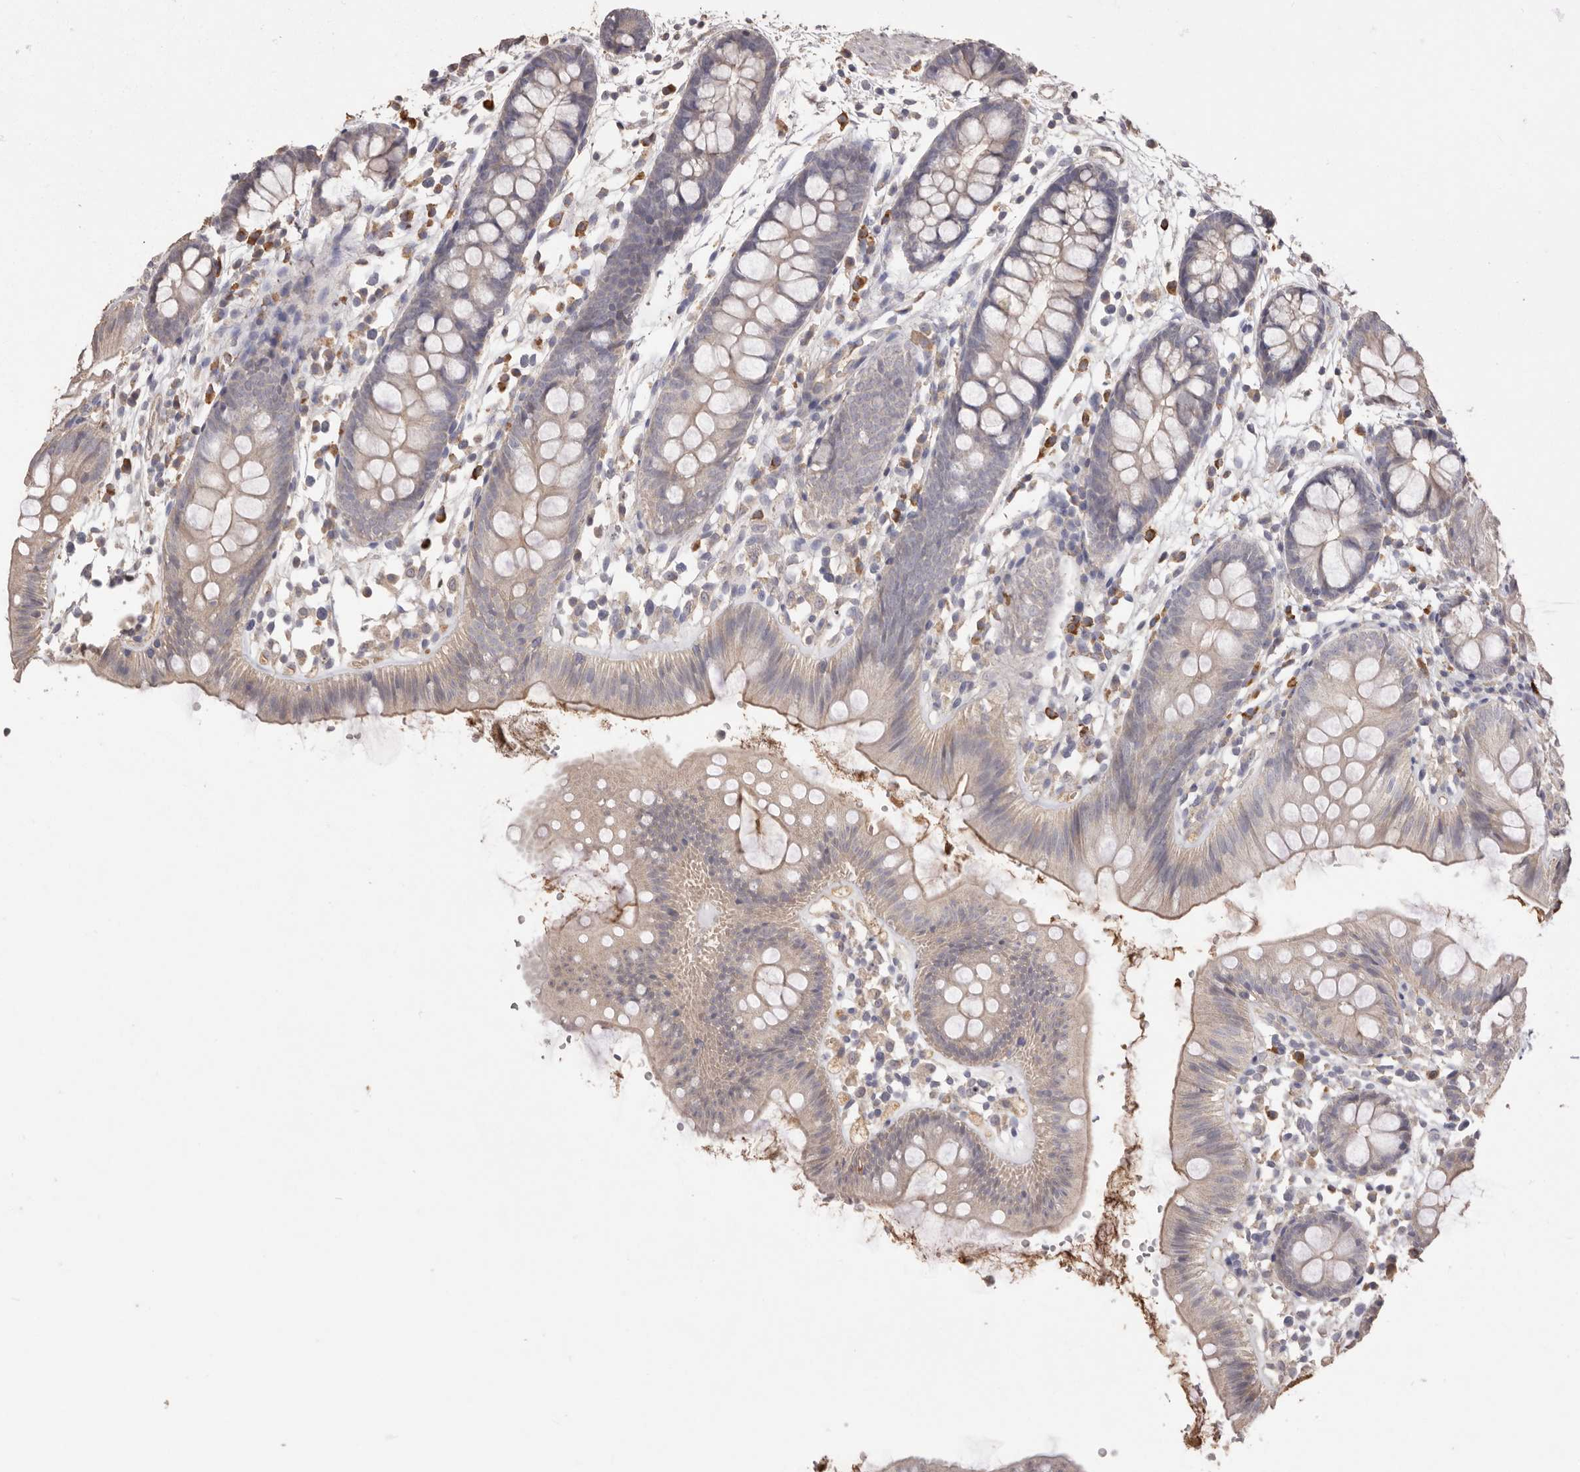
{"staining": {"intensity": "negative", "quantity": "none", "location": "none"}, "tissue": "colon", "cell_type": "Endothelial cells", "image_type": "normal", "snomed": [{"axis": "morphology", "description": "Normal tissue, NOS"}, {"axis": "topography", "description": "Colon"}], "caption": "The image shows no staining of endothelial cells in normal colon.", "gene": "HCAR2", "patient": {"sex": "male", "age": 56}}